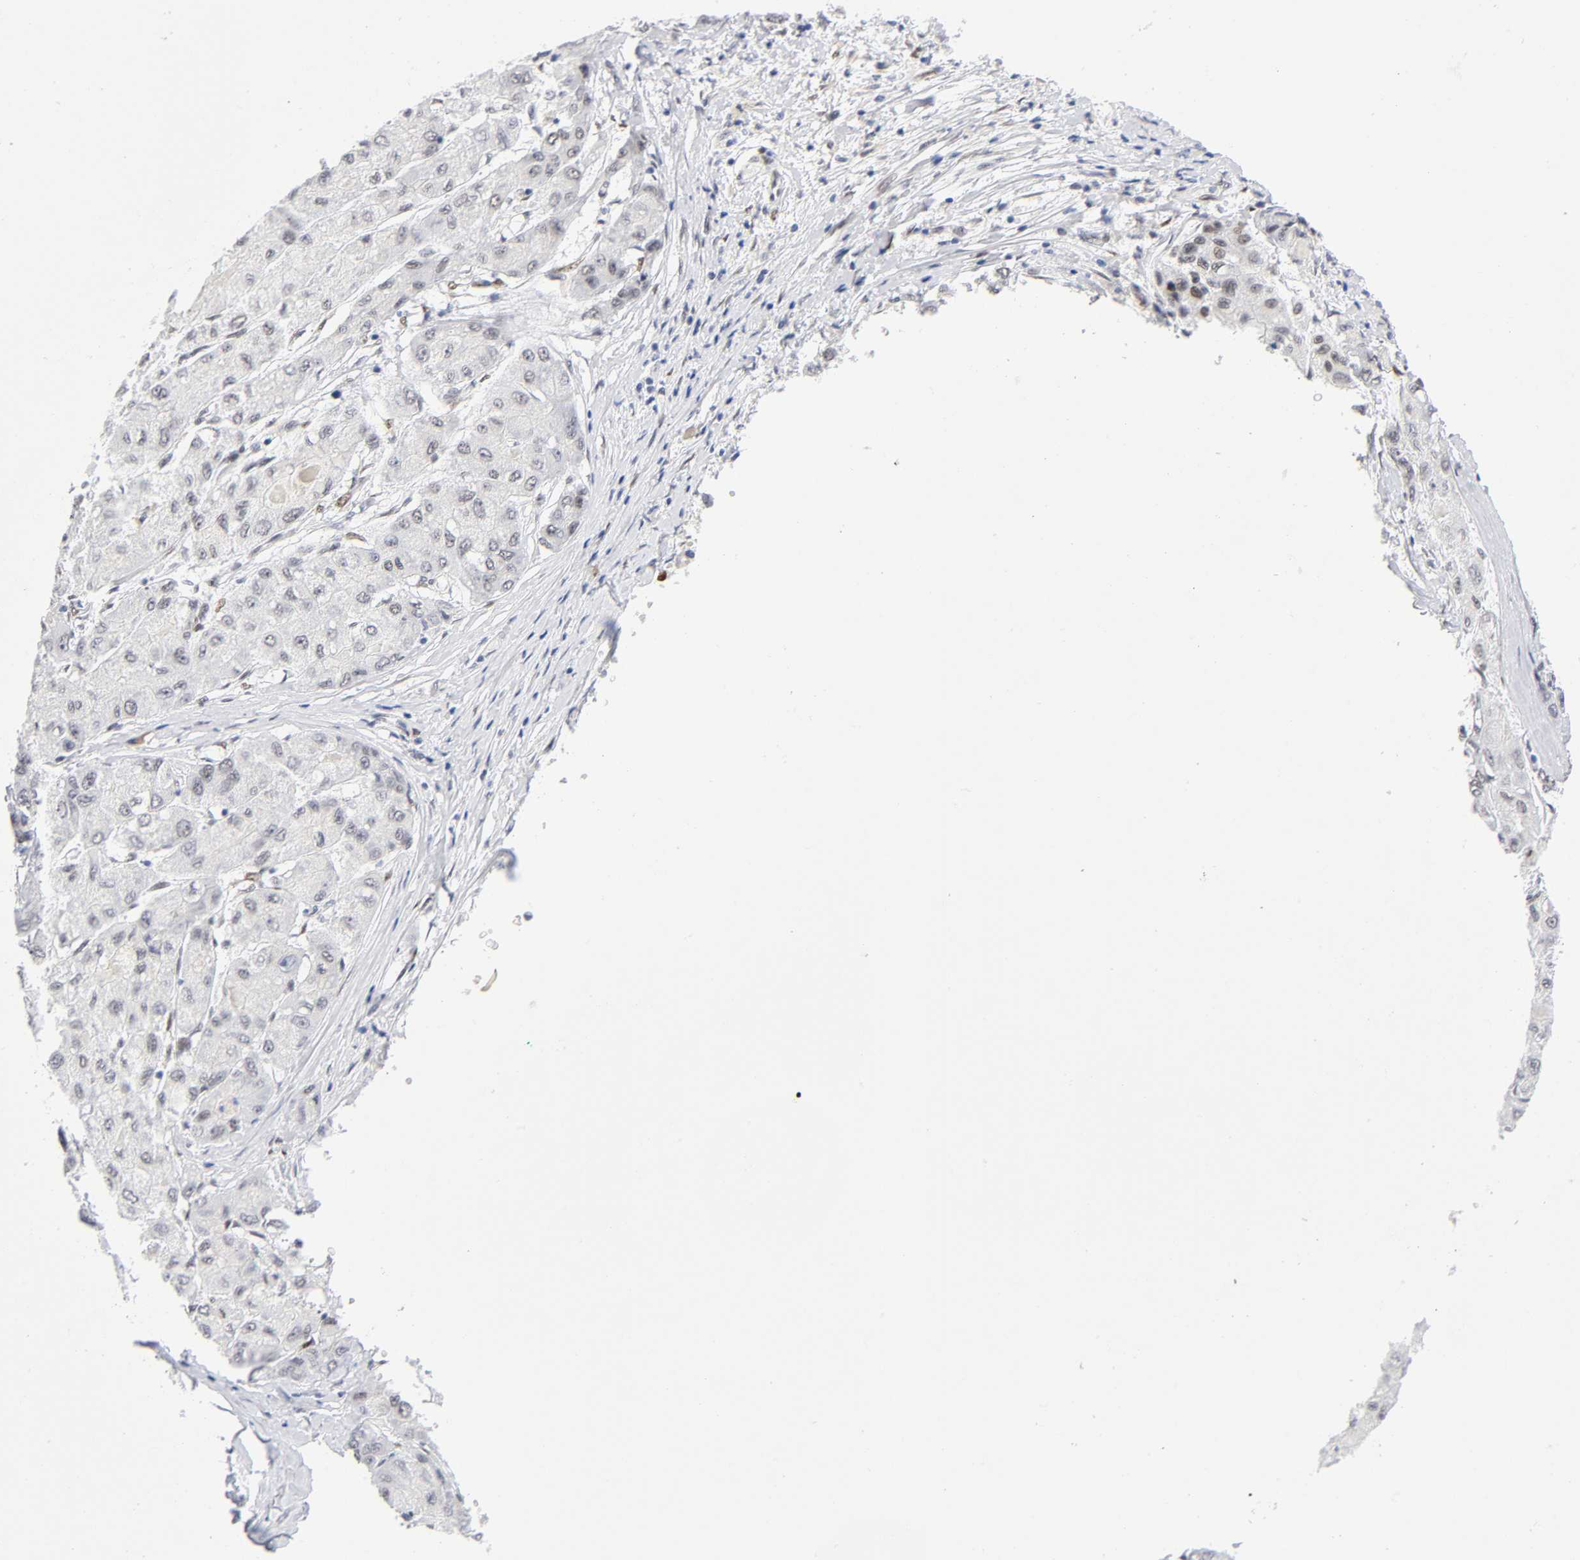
{"staining": {"intensity": "weak", "quantity": ">75%", "location": "nuclear"}, "tissue": "liver cancer", "cell_type": "Tumor cells", "image_type": "cancer", "snomed": [{"axis": "morphology", "description": "Carcinoma, Hepatocellular, NOS"}, {"axis": "topography", "description": "Liver"}], "caption": "A micrograph of human liver cancer stained for a protein displays weak nuclear brown staining in tumor cells.", "gene": "NFIC", "patient": {"sex": "male", "age": 80}}